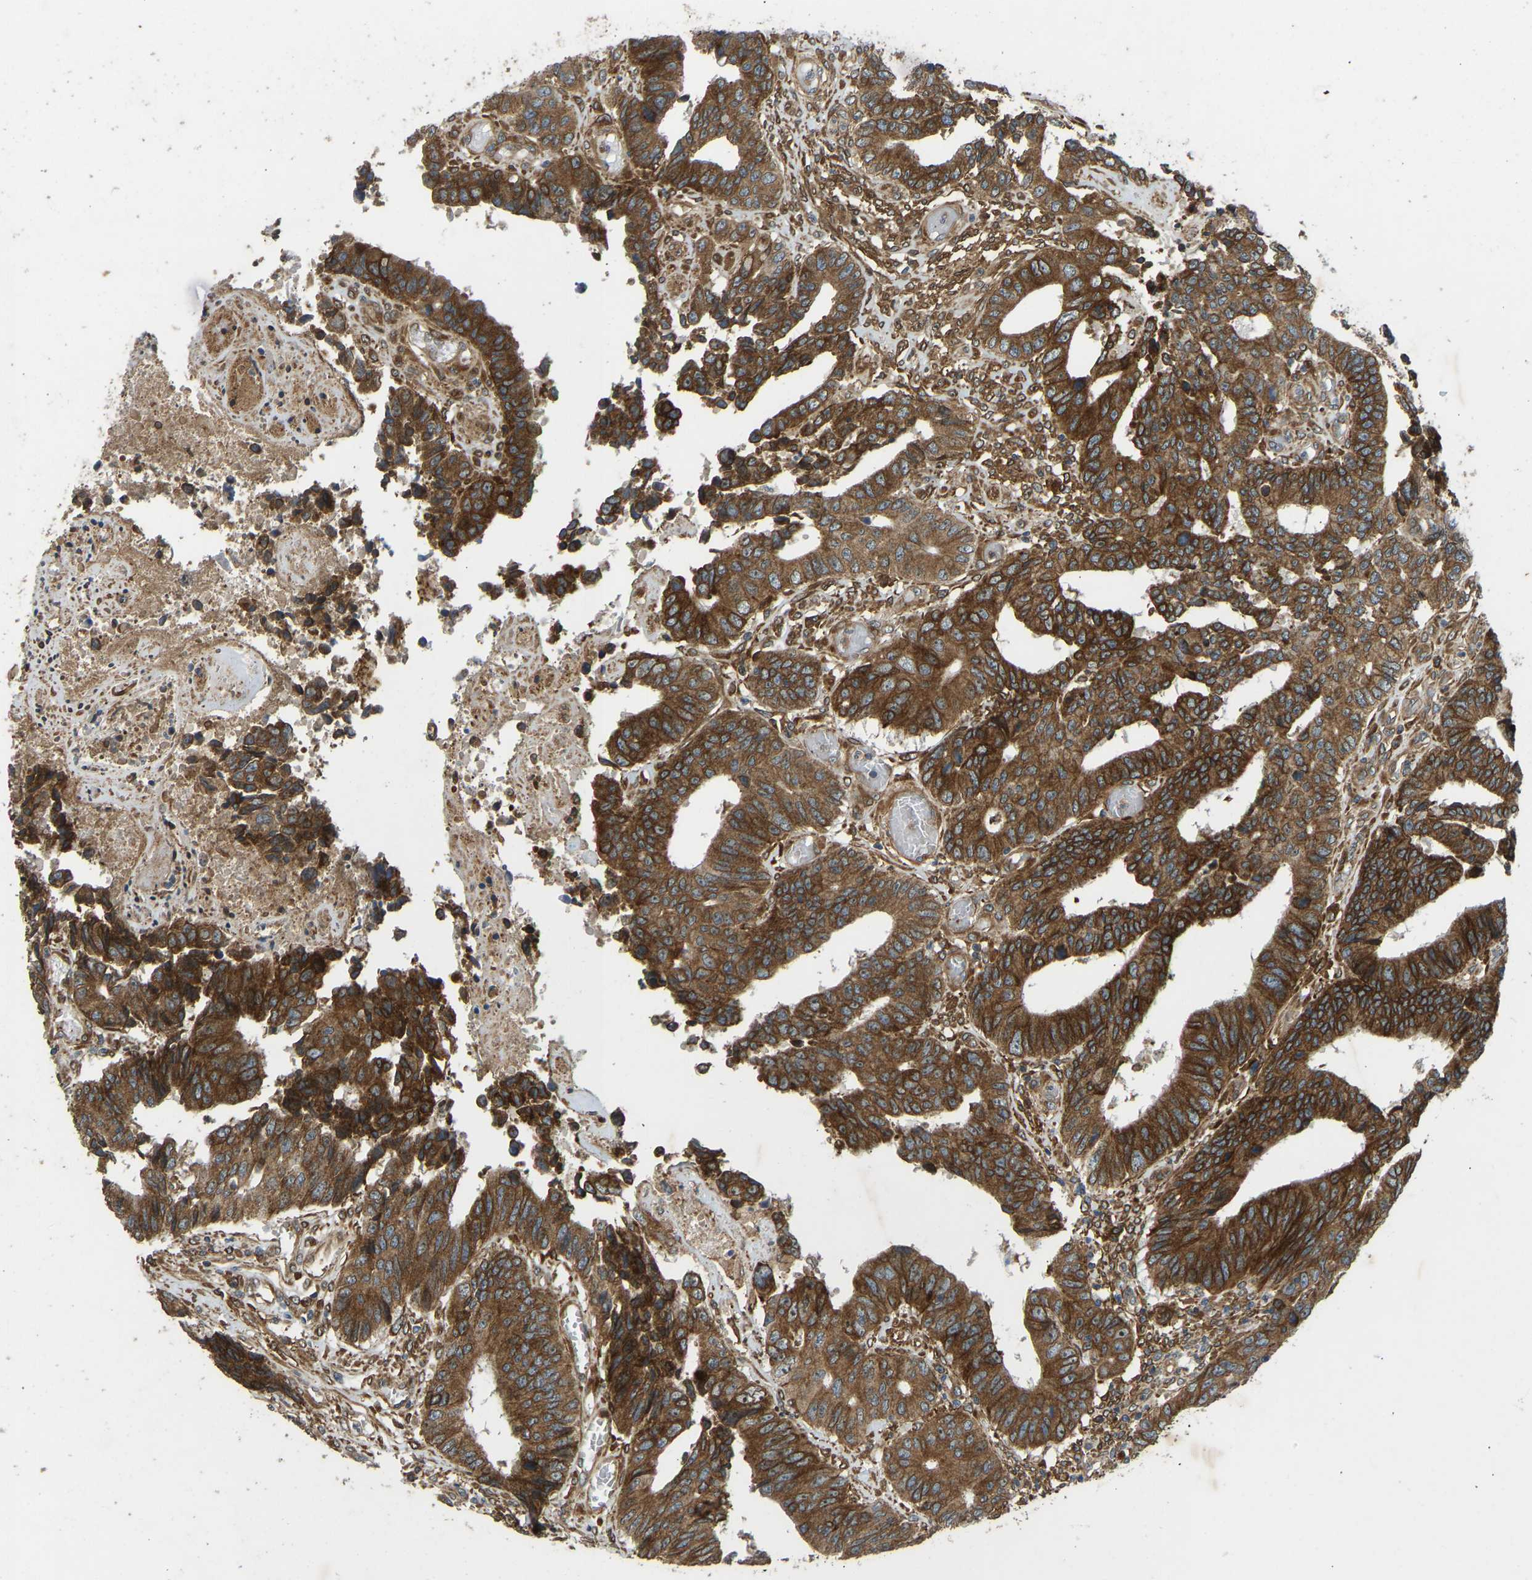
{"staining": {"intensity": "strong", "quantity": ">75%", "location": "cytoplasmic/membranous"}, "tissue": "colorectal cancer", "cell_type": "Tumor cells", "image_type": "cancer", "snomed": [{"axis": "morphology", "description": "Adenocarcinoma, NOS"}, {"axis": "topography", "description": "Rectum"}], "caption": "Strong cytoplasmic/membranous protein positivity is seen in approximately >75% of tumor cells in colorectal adenocarcinoma. (DAB (3,3'-diaminobenzidine) IHC with brightfield microscopy, high magnification).", "gene": "OS9", "patient": {"sex": "male", "age": 84}}